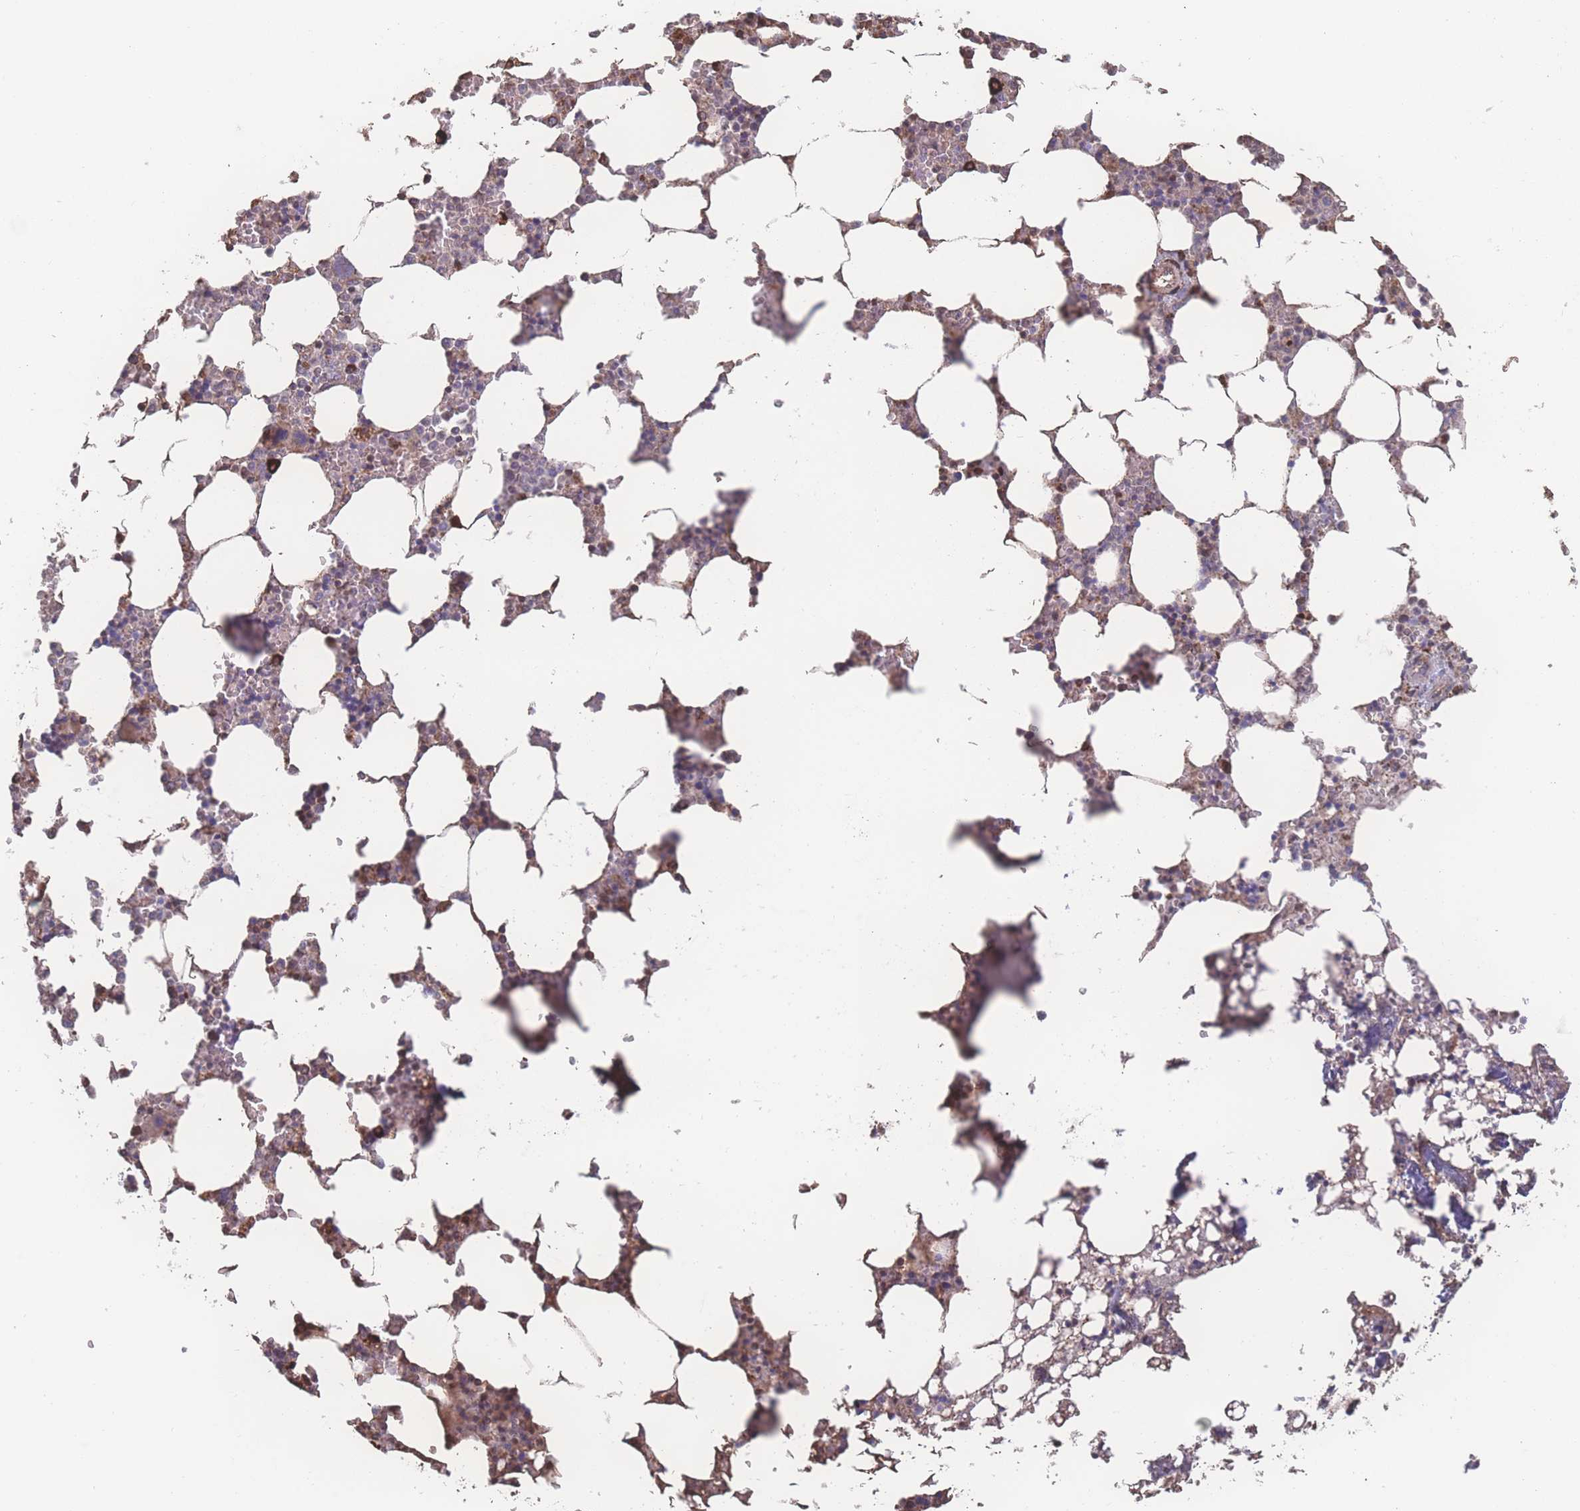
{"staining": {"intensity": "moderate", "quantity": "25%-75%", "location": "cytoplasmic/membranous"}, "tissue": "bone marrow", "cell_type": "Hematopoietic cells", "image_type": "normal", "snomed": [{"axis": "morphology", "description": "Normal tissue, NOS"}, {"axis": "topography", "description": "Bone marrow"}], "caption": "Immunohistochemistry (DAB) staining of benign human bone marrow reveals moderate cytoplasmic/membranous protein staining in approximately 25%-75% of hematopoietic cells. The staining is performed using DAB (3,3'-diaminobenzidine) brown chromogen to label protein expression. The nuclei are counter-stained blue using hematoxylin.", "gene": "SGSM3", "patient": {"sex": "male", "age": 64}}